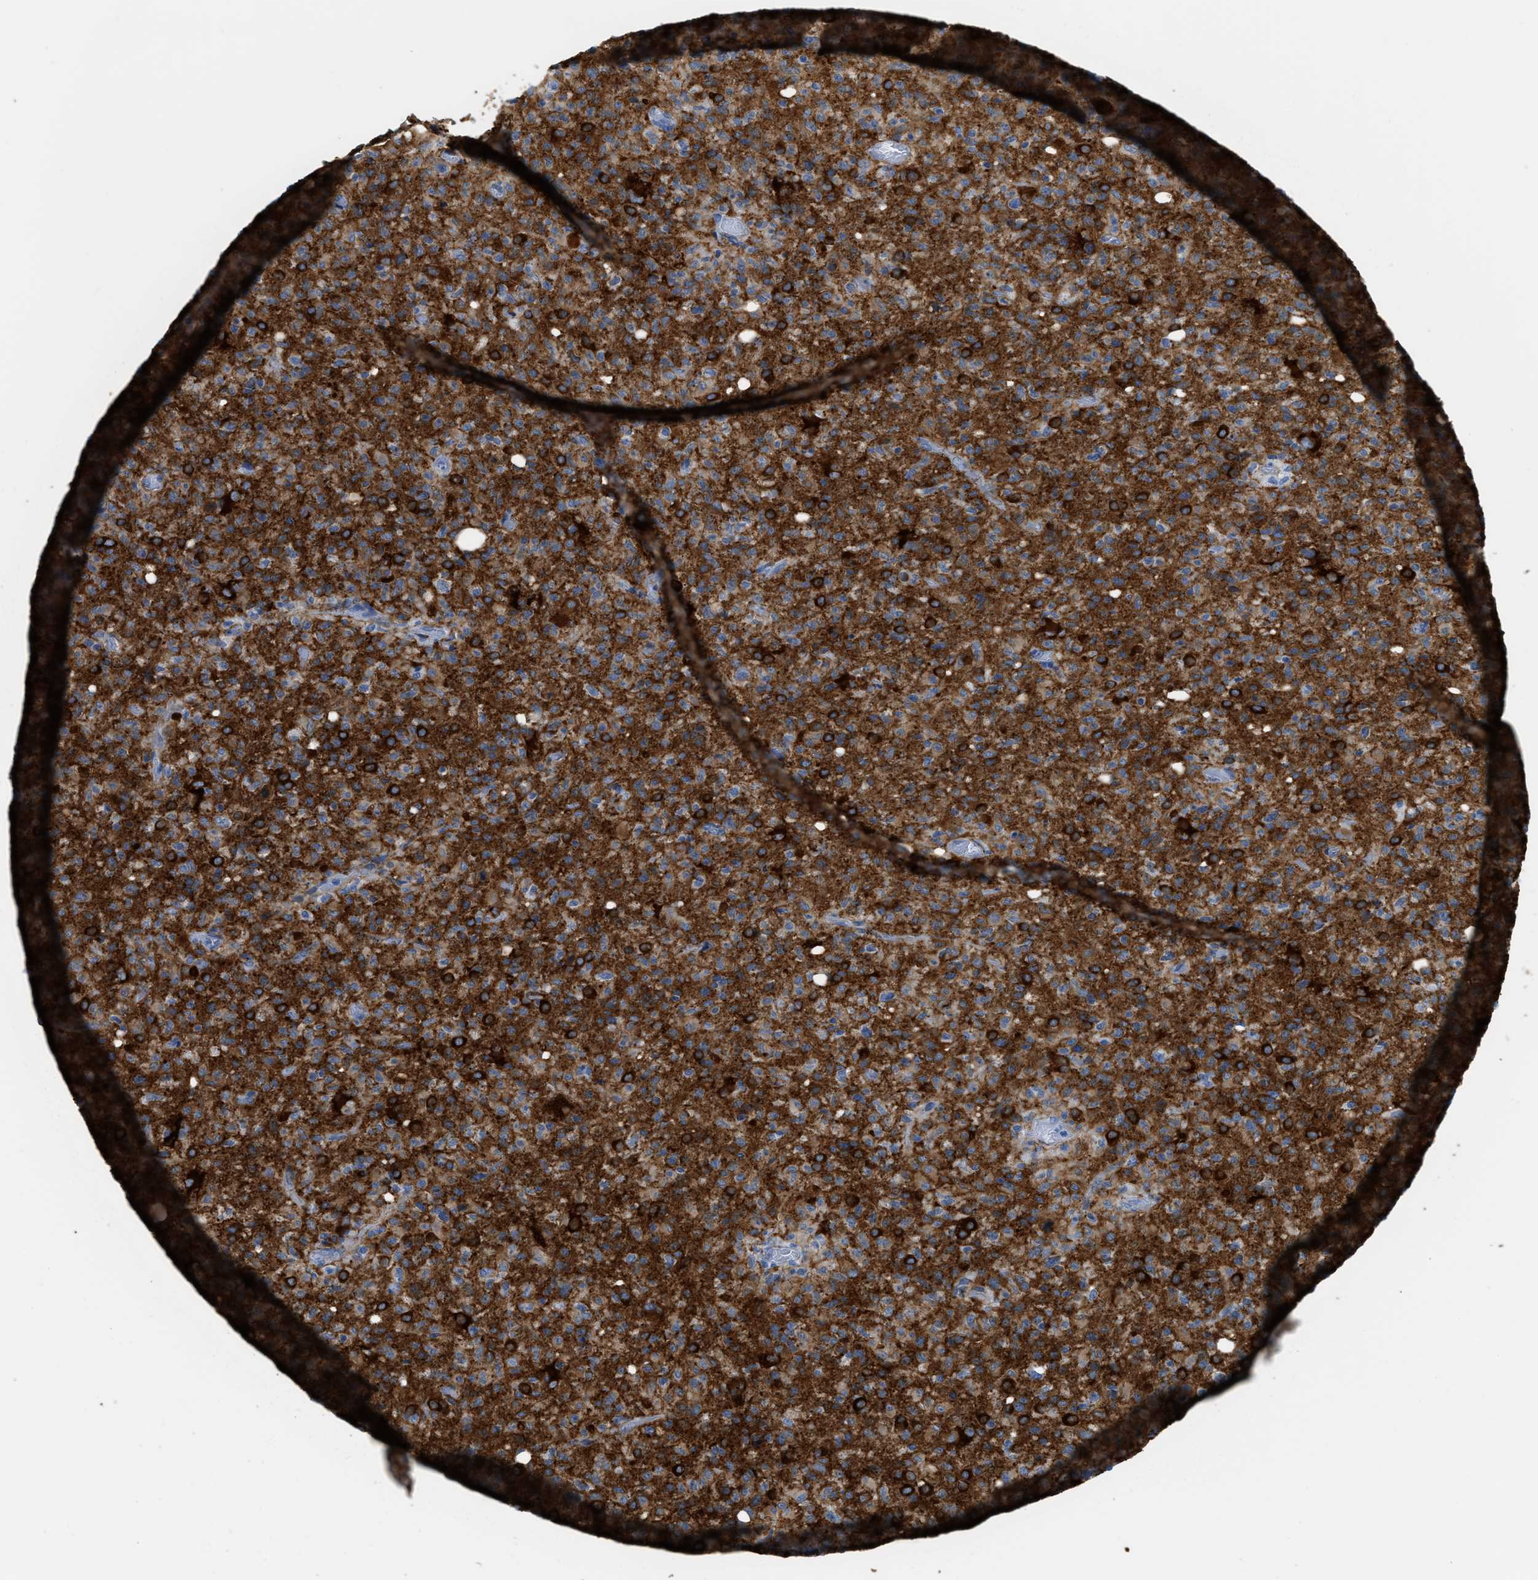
{"staining": {"intensity": "strong", "quantity": ">75%", "location": "cytoplasmic/membranous"}, "tissue": "glioma", "cell_type": "Tumor cells", "image_type": "cancer", "snomed": [{"axis": "morphology", "description": "Glioma, malignant, High grade"}, {"axis": "topography", "description": "Brain"}], "caption": "Glioma stained with DAB immunohistochemistry (IHC) reveals high levels of strong cytoplasmic/membranous positivity in approximately >75% of tumor cells. Immunohistochemistry stains the protein in brown and the nuclei are stained blue.", "gene": "ZSWIM5", "patient": {"sex": "female", "age": 57}}